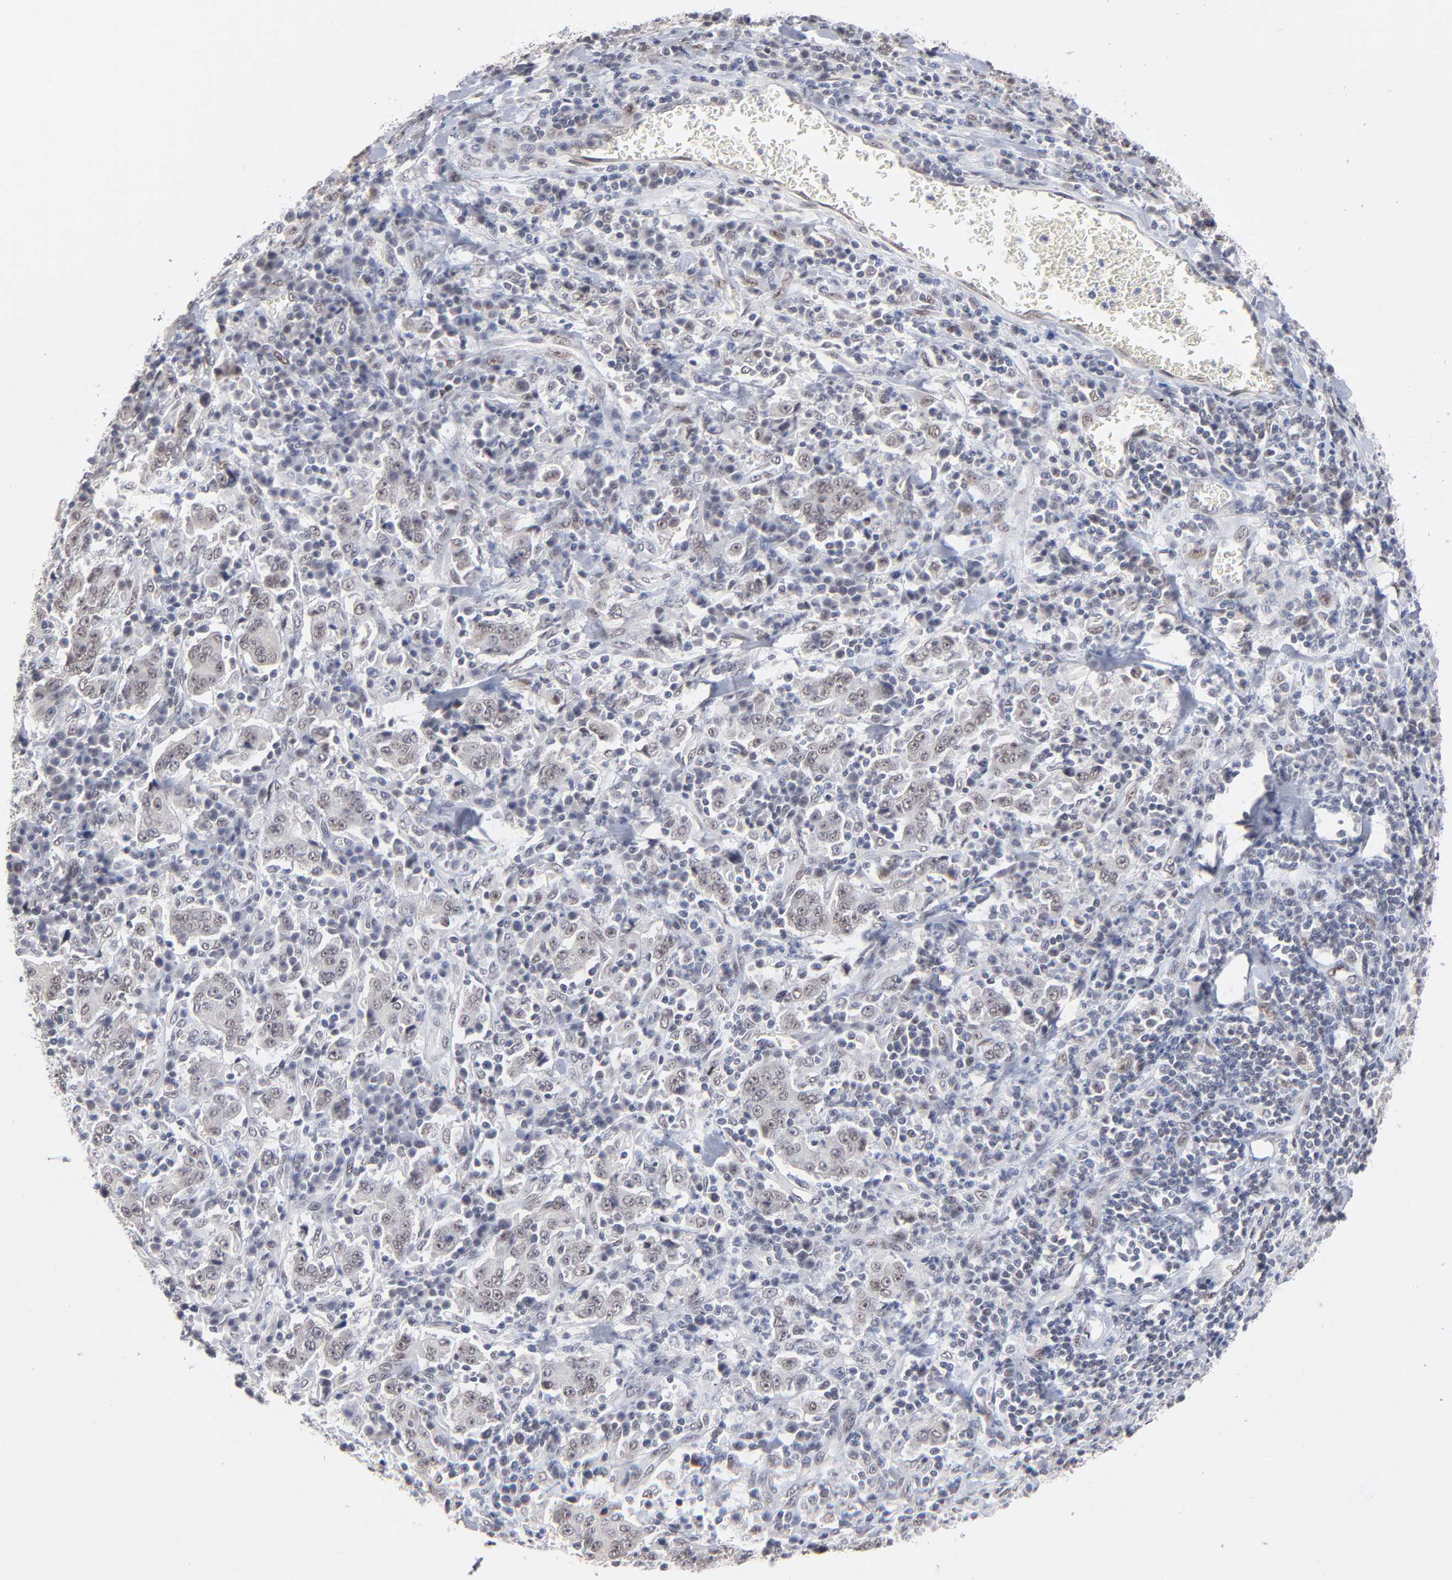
{"staining": {"intensity": "weak", "quantity": "<25%", "location": "nuclear"}, "tissue": "stomach cancer", "cell_type": "Tumor cells", "image_type": "cancer", "snomed": [{"axis": "morphology", "description": "Normal tissue, NOS"}, {"axis": "morphology", "description": "Adenocarcinoma, NOS"}, {"axis": "topography", "description": "Stomach, upper"}, {"axis": "topography", "description": "Stomach"}], "caption": "The image demonstrates no significant expression in tumor cells of stomach cancer. (Stains: DAB (3,3'-diaminobenzidine) immunohistochemistry with hematoxylin counter stain, Microscopy: brightfield microscopy at high magnification).", "gene": "MBIP", "patient": {"sex": "male", "age": 59}}